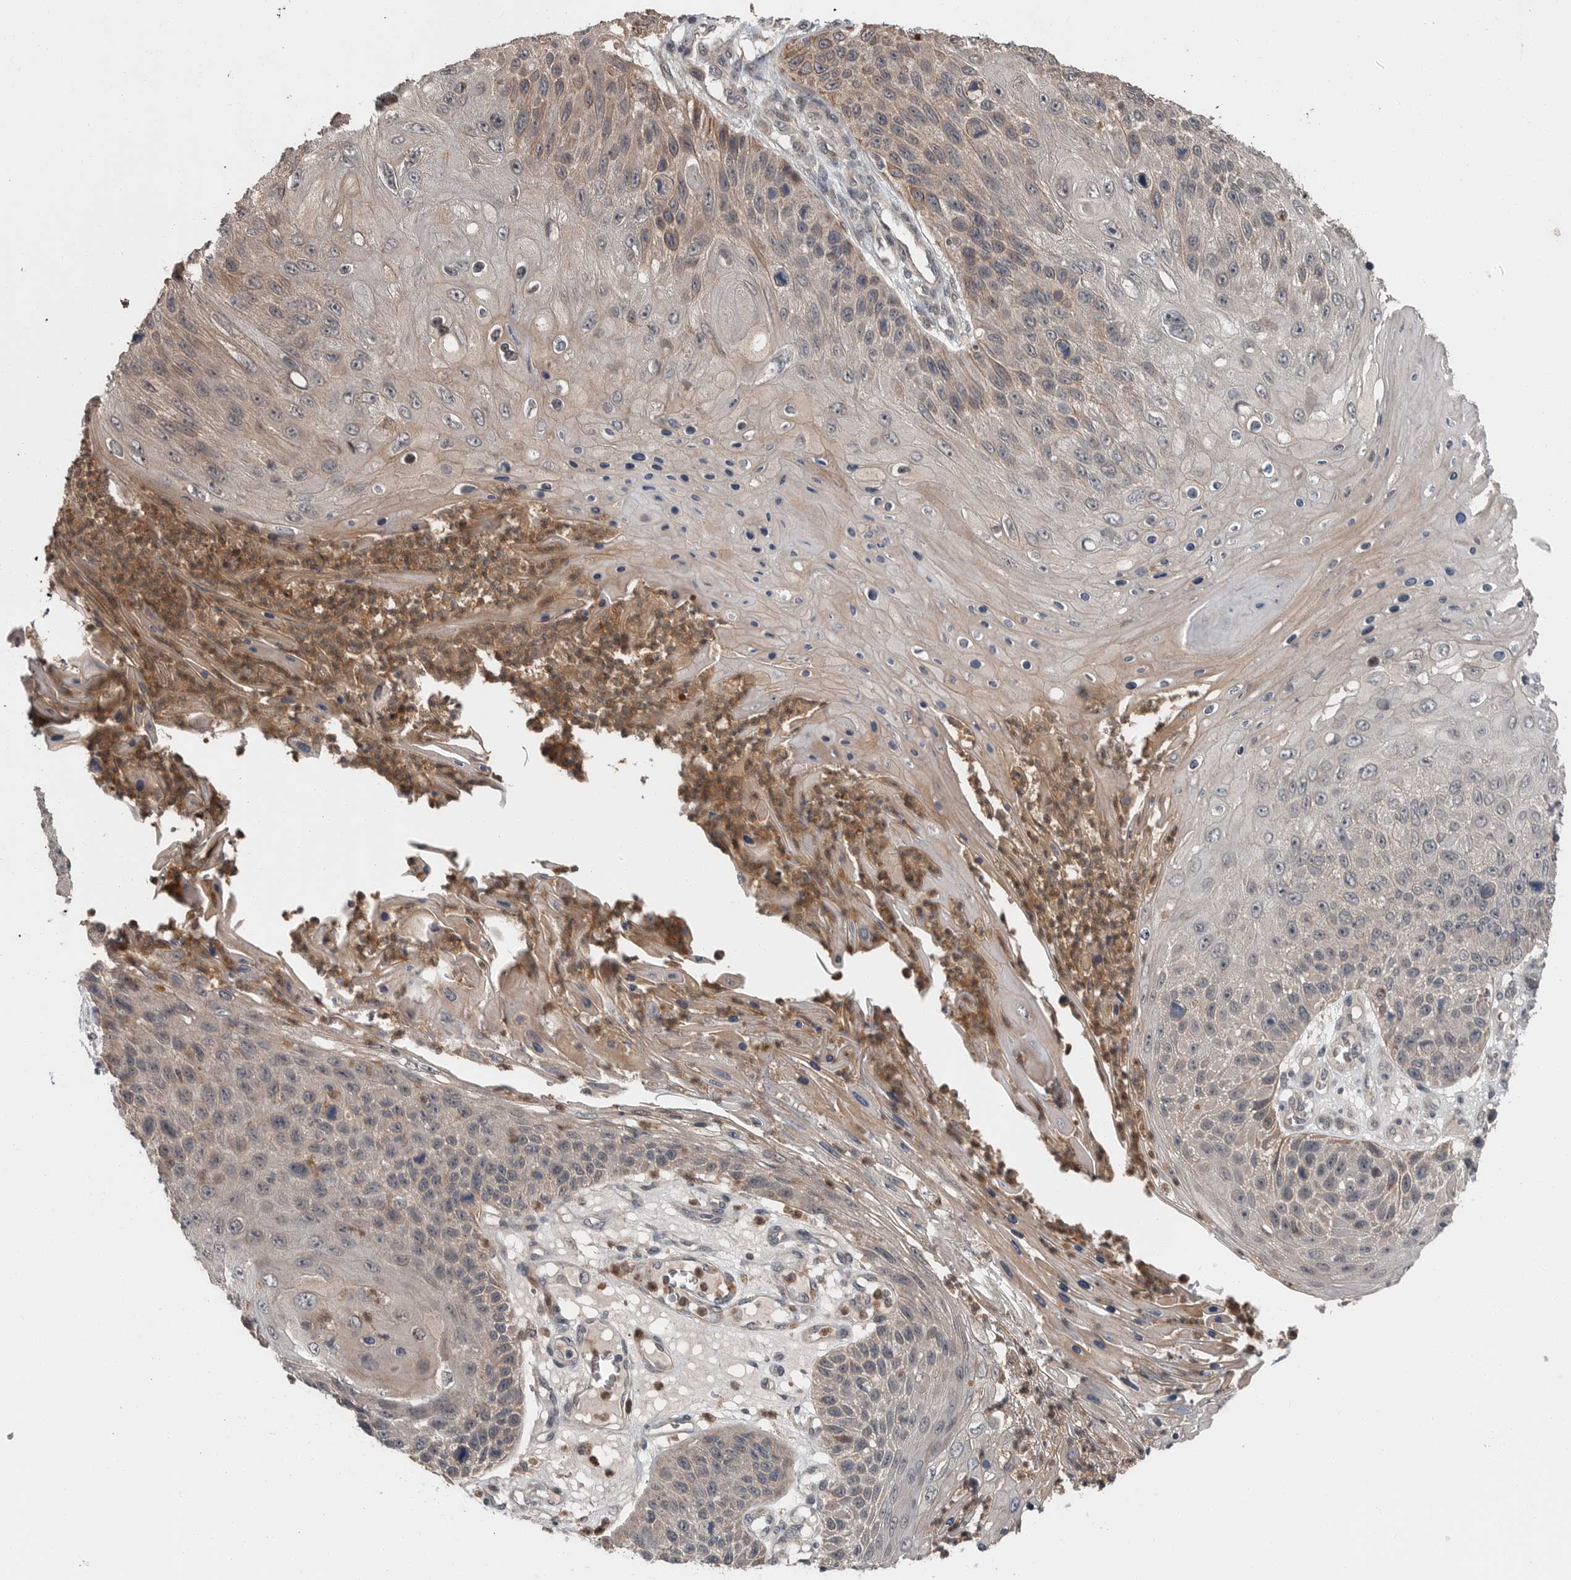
{"staining": {"intensity": "weak", "quantity": "<25%", "location": "cytoplasmic/membranous"}, "tissue": "skin cancer", "cell_type": "Tumor cells", "image_type": "cancer", "snomed": [{"axis": "morphology", "description": "Squamous cell carcinoma, NOS"}, {"axis": "topography", "description": "Skin"}], "caption": "DAB (3,3'-diaminobenzidine) immunohistochemical staining of human skin cancer displays no significant staining in tumor cells.", "gene": "SCP2", "patient": {"sex": "female", "age": 88}}